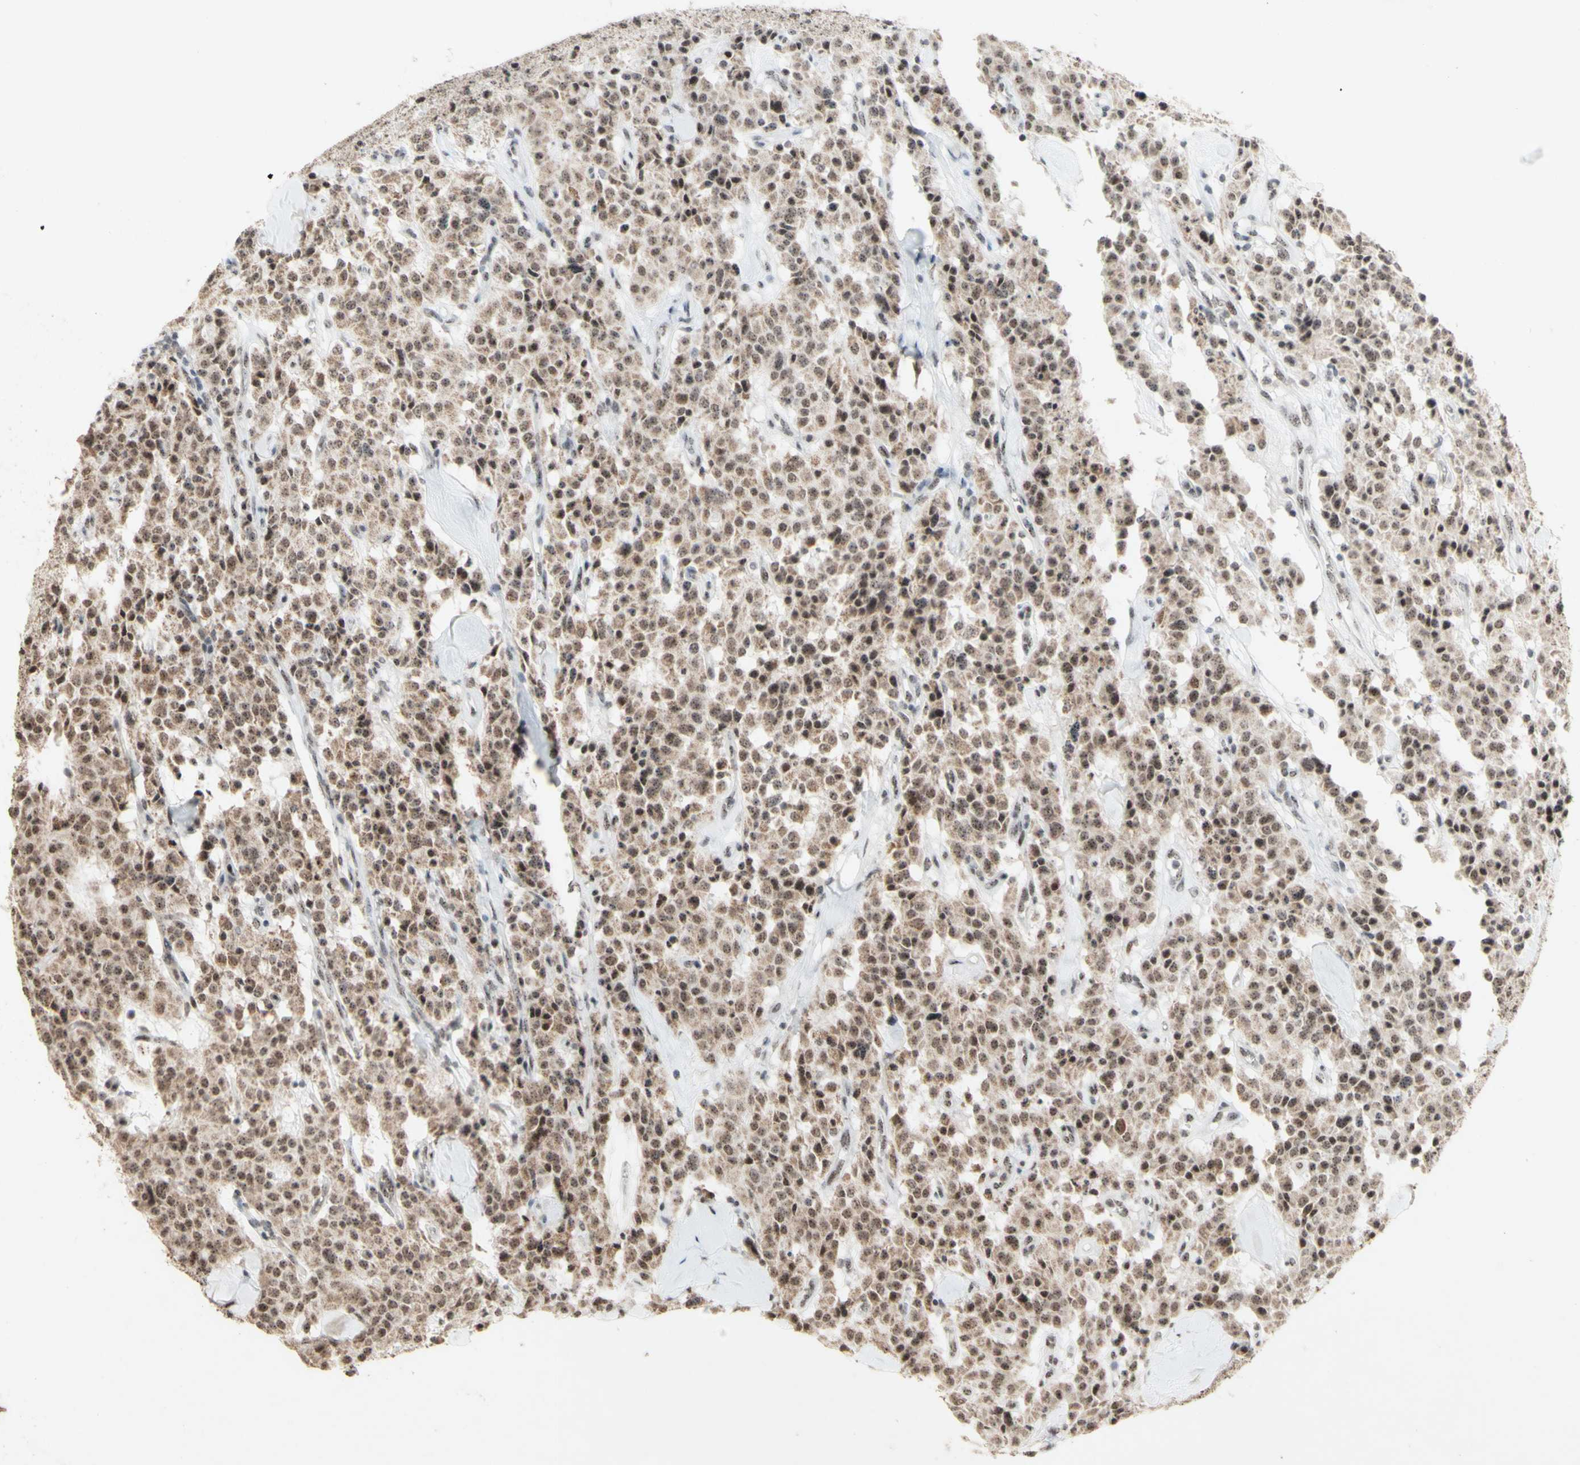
{"staining": {"intensity": "moderate", "quantity": "25%-75%", "location": "cytoplasmic/membranous,nuclear"}, "tissue": "carcinoid", "cell_type": "Tumor cells", "image_type": "cancer", "snomed": [{"axis": "morphology", "description": "Carcinoid, malignant, NOS"}, {"axis": "topography", "description": "Lung"}], "caption": "DAB (3,3'-diaminobenzidine) immunohistochemical staining of carcinoid displays moderate cytoplasmic/membranous and nuclear protein staining in about 25%-75% of tumor cells.", "gene": "CENPB", "patient": {"sex": "male", "age": 30}}